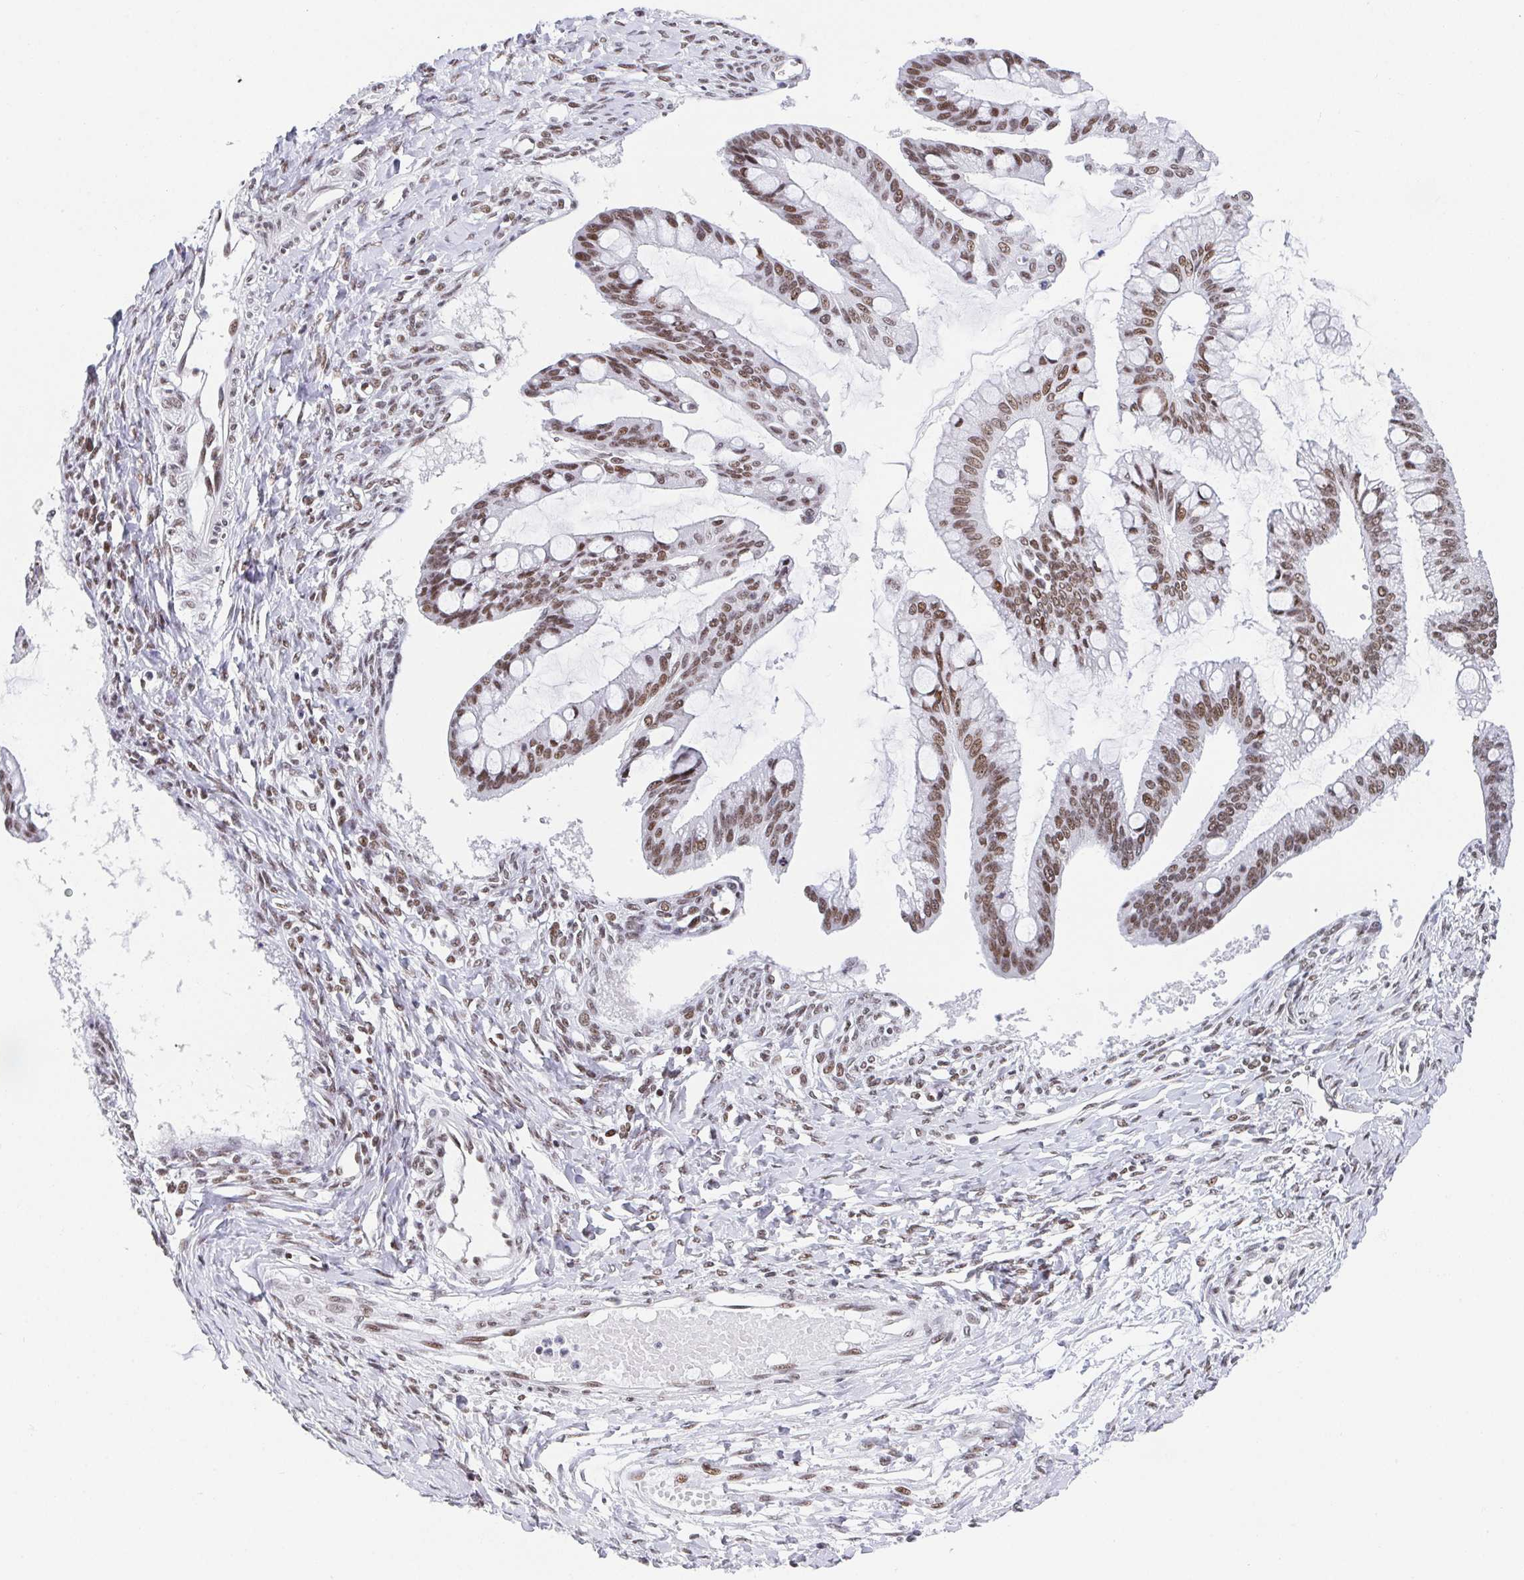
{"staining": {"intensity": "moderate", "quantity": ">75%", "location": "nuclear"}, "tissue": "ovarian cancer", "cell_type": "Tumor cells", "image_type": "cancer", "snomed": [{"axis": "morphology", "description": "Cystadenocarcinoma, mucinous, NOS"}, {"axis": "topography", "description": "Ovary"}], "caption": "Protein staining by IHC exhibits moderate nuclear staining in approximately >75% of tumor cells in ovarian cancer (mucinous cystadenocarcinoma).", "gene": "SLC7A10", "patient": {"sex": "female", "age": 73}}